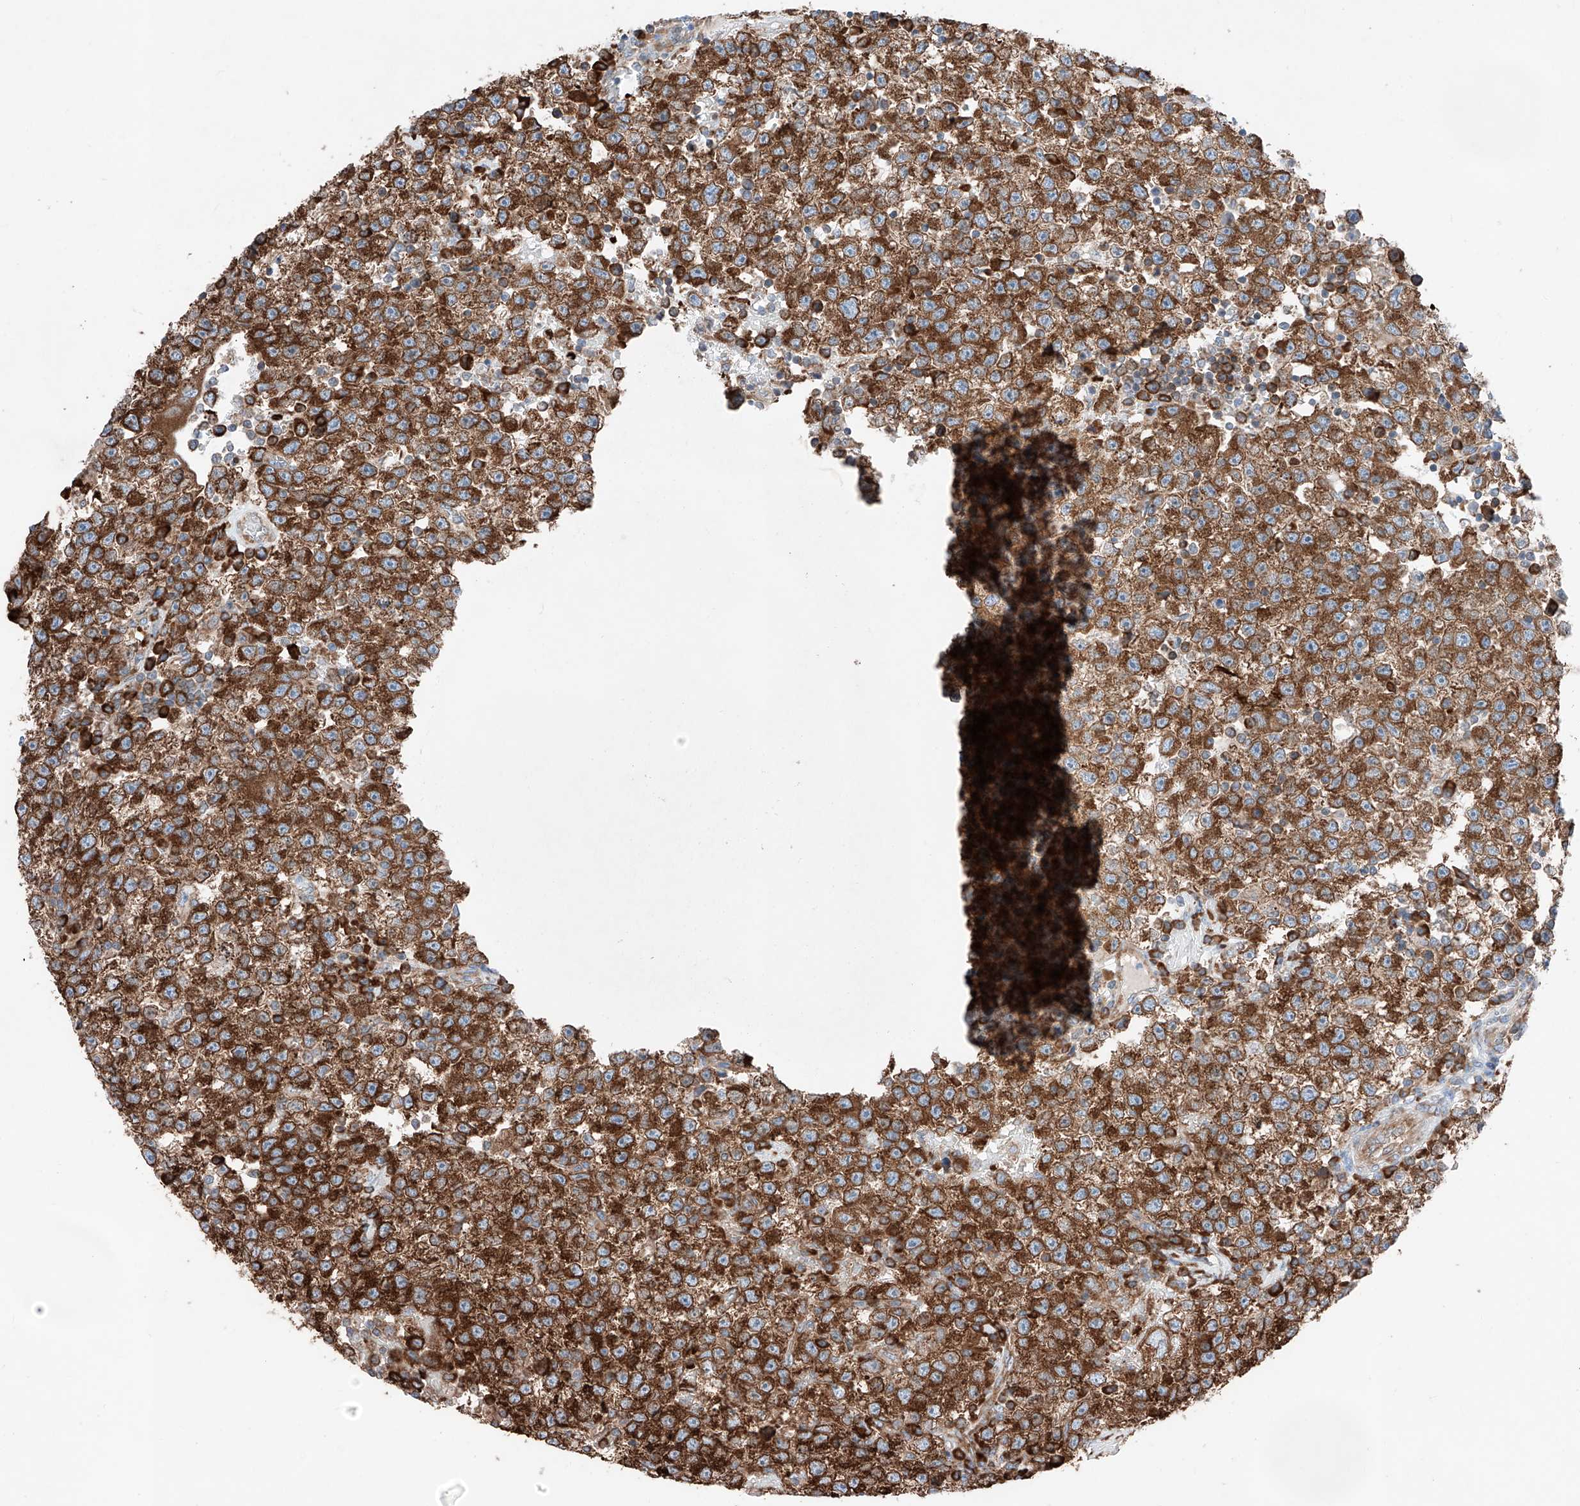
{"staining": {"intensity": "strong", "quantity": ">75%", "location": "cytoplasmic/membranous"}, "tissue": "testis cancer", "cell_type": "Tumor cells", "image_type": "cancer", "snomed": [{"axis": "morphology", "description": "Seminoma, NOS"}, {"axis": "topography", "description": "Testis"}], "caption": "Immunohistochemical staining of testis seminoma reveals strong cytoplasmic/membranous protein staining in approximately >75% of tumor cells.", "gene": "CRELD1", "patient": {"sex": "male", "age": 22}}